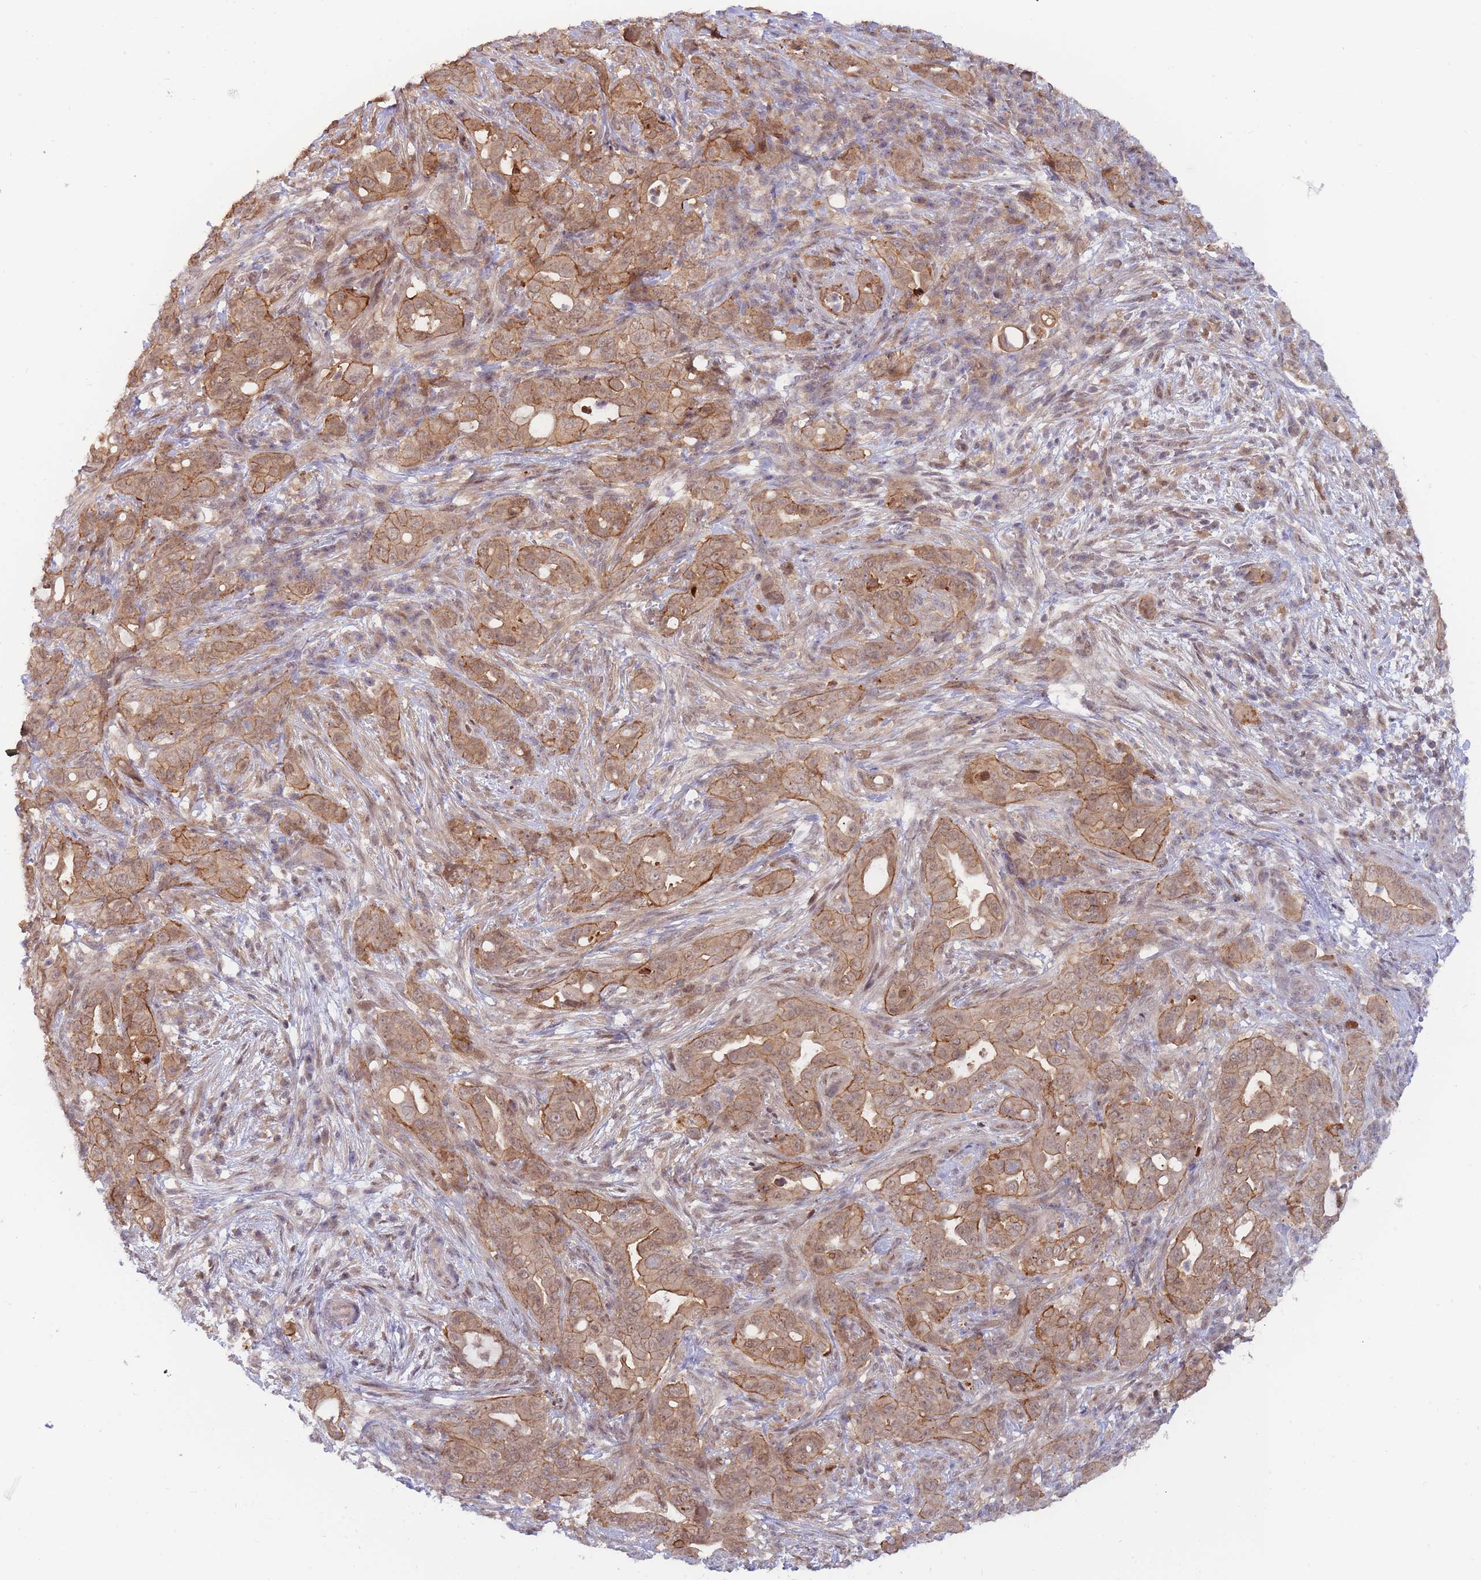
{"staining": {"intensity": "moderate", "quantity": ">75%", "location": "cytoplasmic/membranous,nuclear"}, "tissue": "pancreatic cancer", "cell_type": "Tumor cells", "image_type": "cancer", "snomed": [{"axis": "morphology", "description": "Normal tissue, NOS"}, {"axis": "morphology", "description": "Adenocarcinoma, NOS"}, {"axis": "topography", "description": "Lymph node"}, {"axis": "topography", "description": "Pancreas"}], "caption": "IHC histopathology image of neoplastic tissue: human pancreatic cancer (adenocarcinoma) stained using immunohistochemistry shows medium levels of moderate protein expression localized specifically in the cytoplasmic/membranous and nuclear of tumor cells, appearing as a cytoplasmic/membranous and nuclear brown color.", "gene": "BOD1L1", "patient": {"sex": "female", "age": 67}}